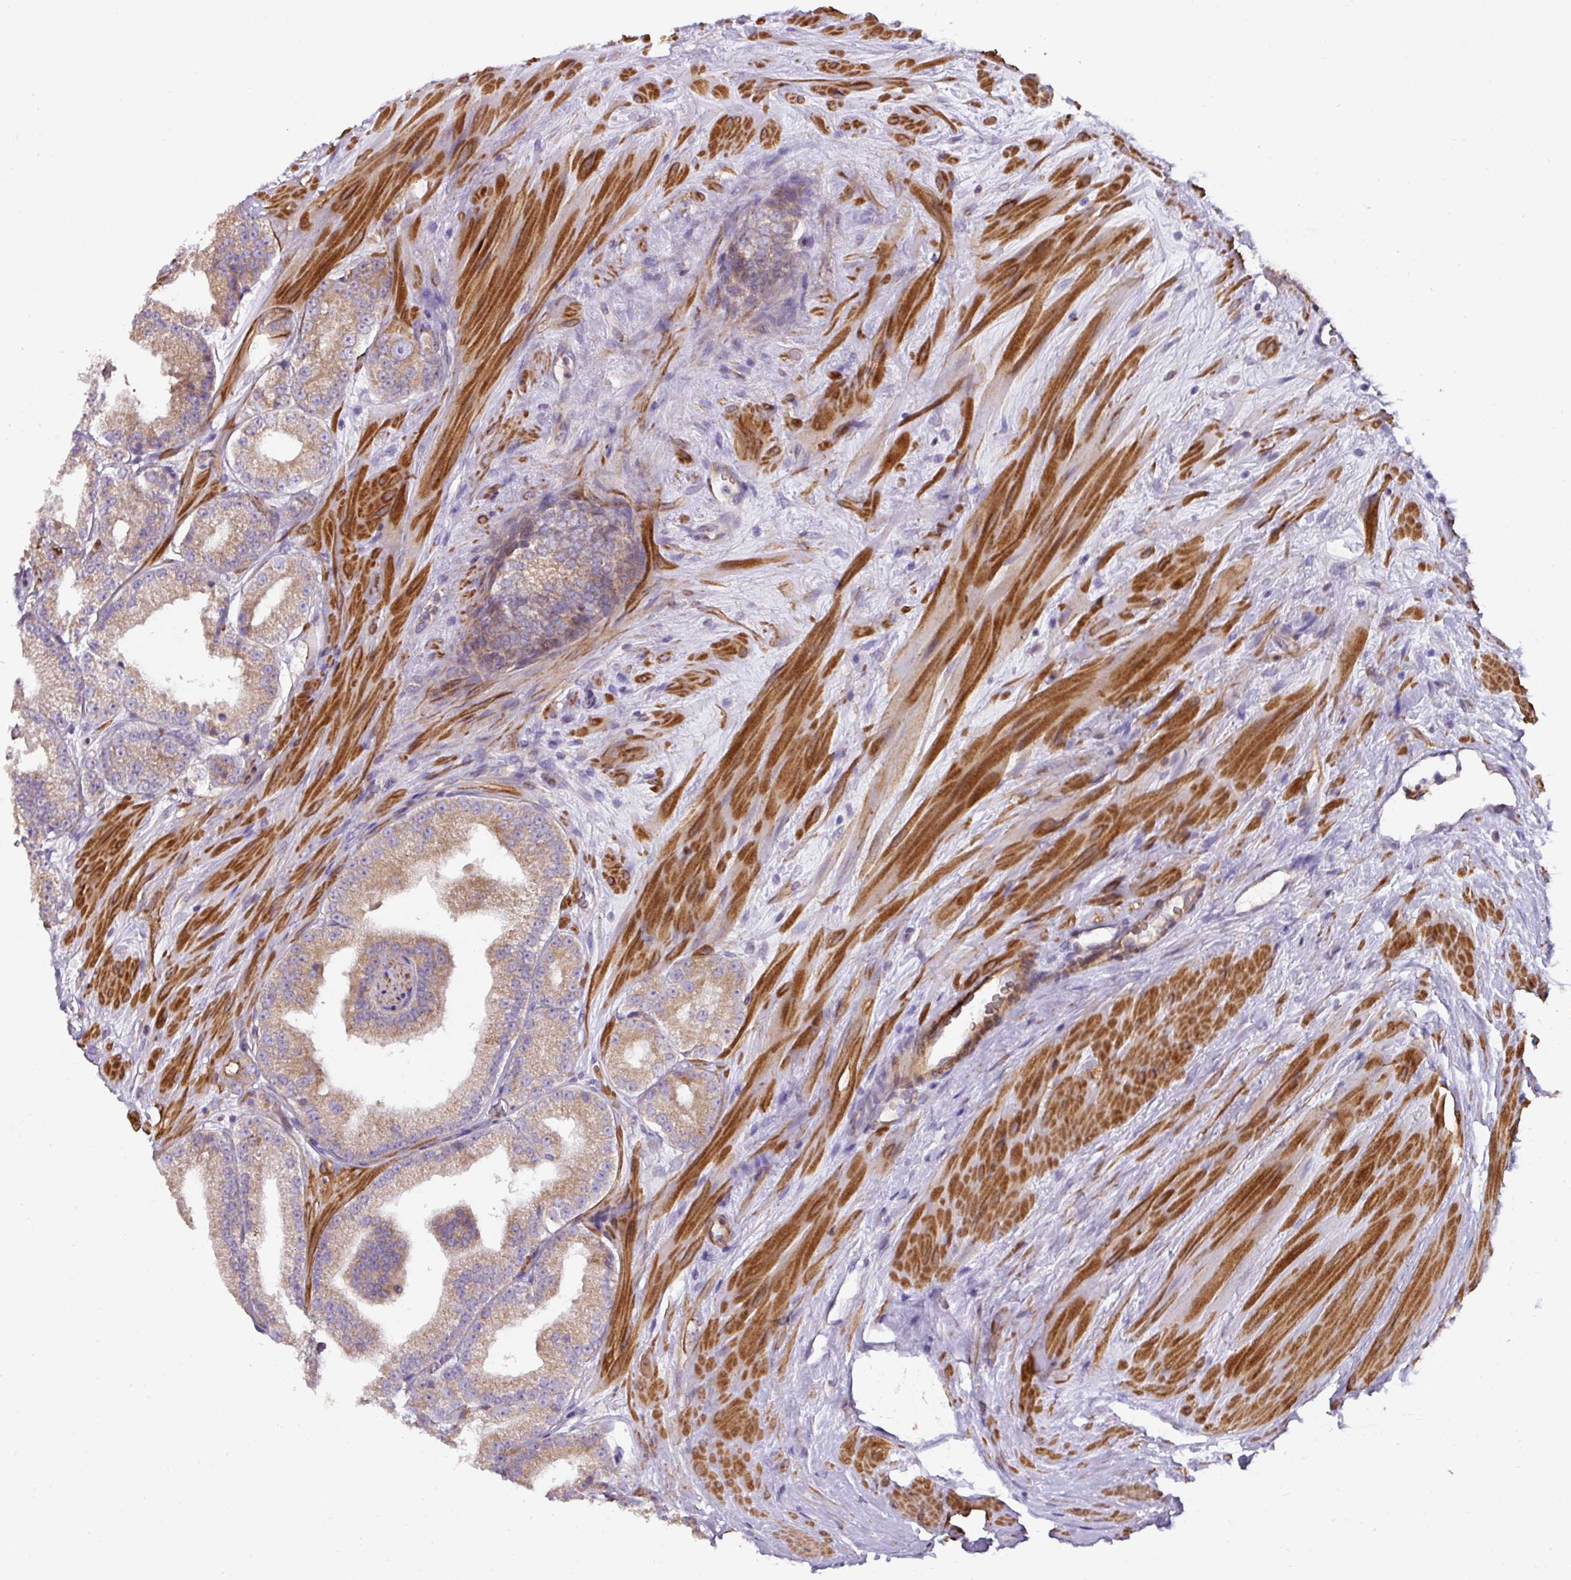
{"staining": {"intensity": "moderate", "quantity": ">75%", "location": "cytoplasmic/membranous"}, "tissue": "prostate cancer", "cell_type": "Tumor cells", "image_type": "cancer", "snomed": [{"axis": "morphology", "description": "Adenocarcinoma, High grade"}, {"axis": "topography", "description": "Prostate"}], "caption": "The immunohistochemical stain highlights moderate cytoplasmic/membranous positivity in tumor cells of adenocarcinoma (high-grade) (prostate) tissue. (DAB = brown stain, brightfield microscopy at high magnification).", "gene": "MRRF", "patient": {"sex": "male", "age": 68}}